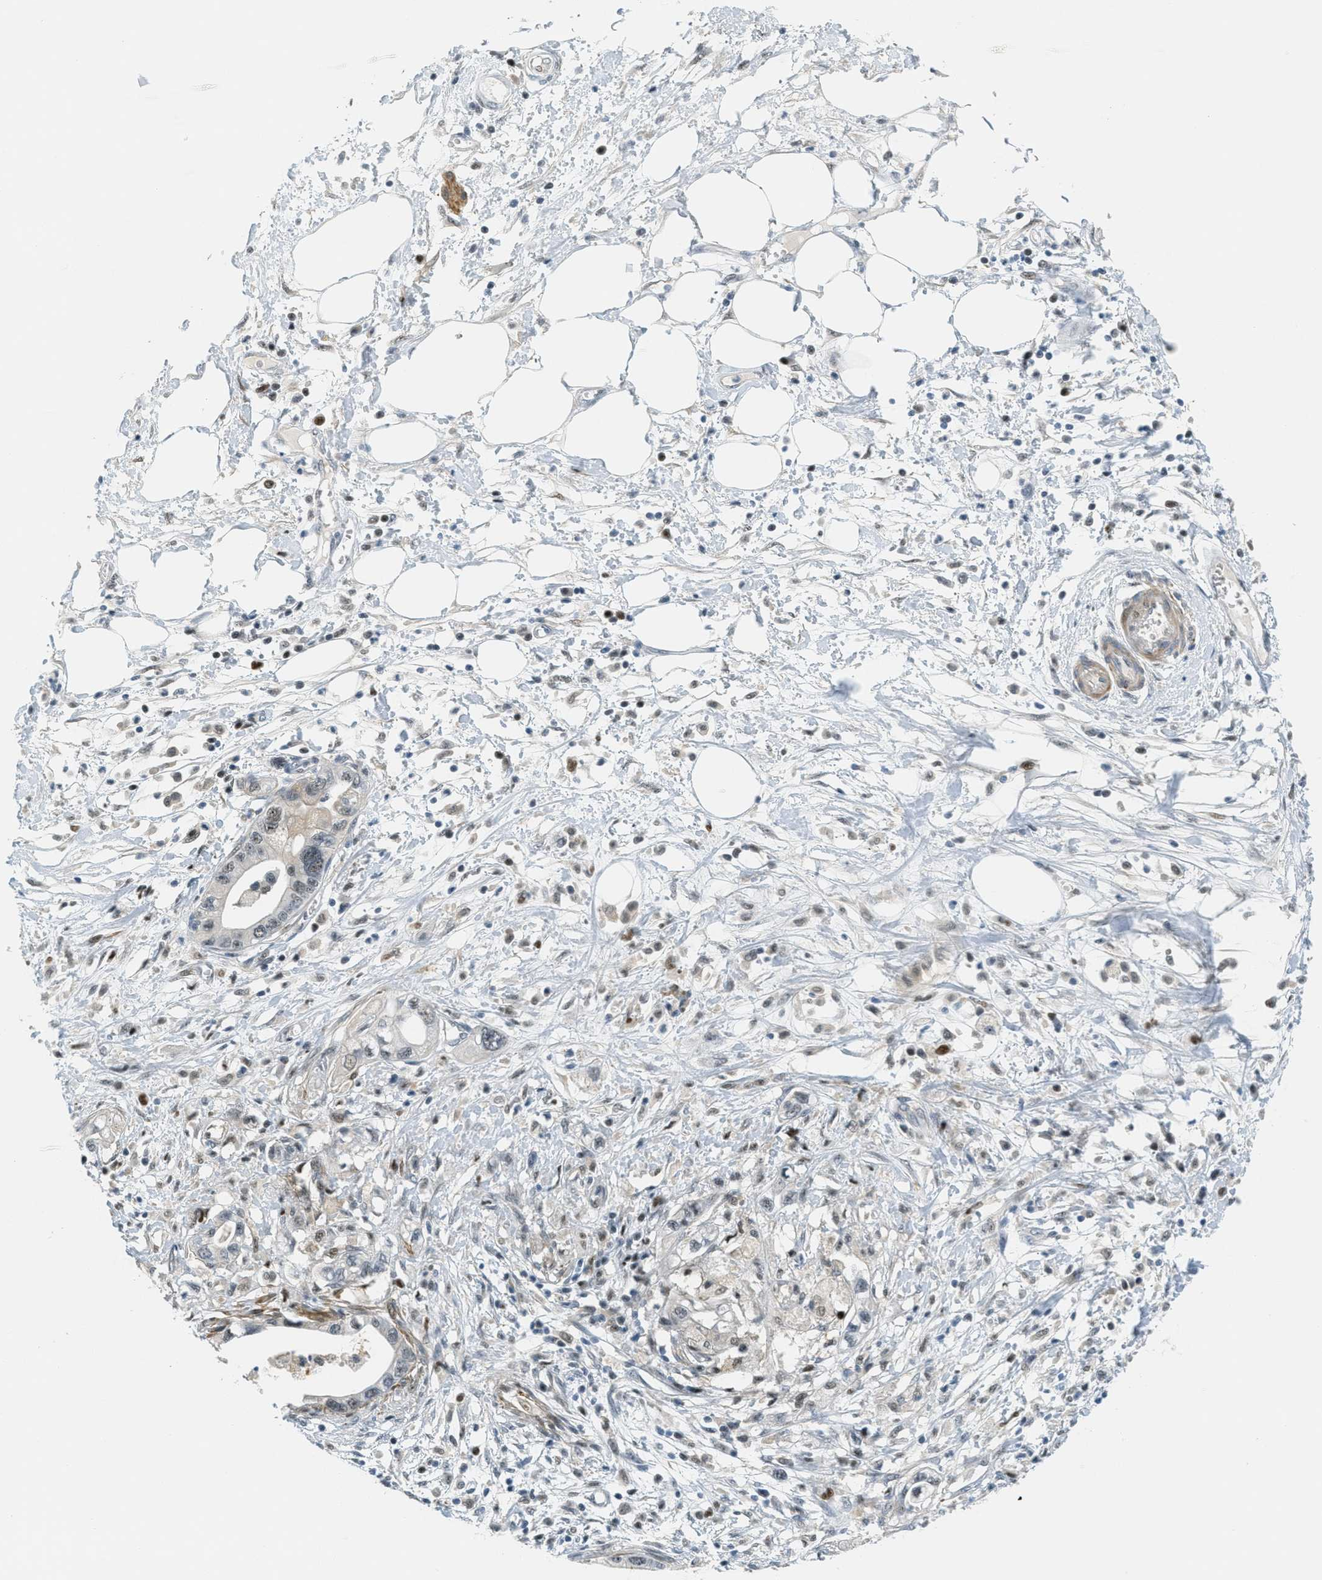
{"staining": {"intensity": "moderate", "quantity": "<25%", "location": "nuclear"}, "tissue": "pancreatic cancer", "cell_type": "Tumor cells", "image_type": "cancer", "snomed": [{"axis": "morphology", "description": "Adenocarcinoma, NOS"}, {"axis": "topography", "description": "Pancreas"}], "caption": "Human pancreatic adenocarcinoma stained with a brown dye demonstrates moderate nuclear positive expression in approximately <25% of tumor cells.", "gene": "ZDHHC23", "patient": {"sex": "male", "age": 56}}